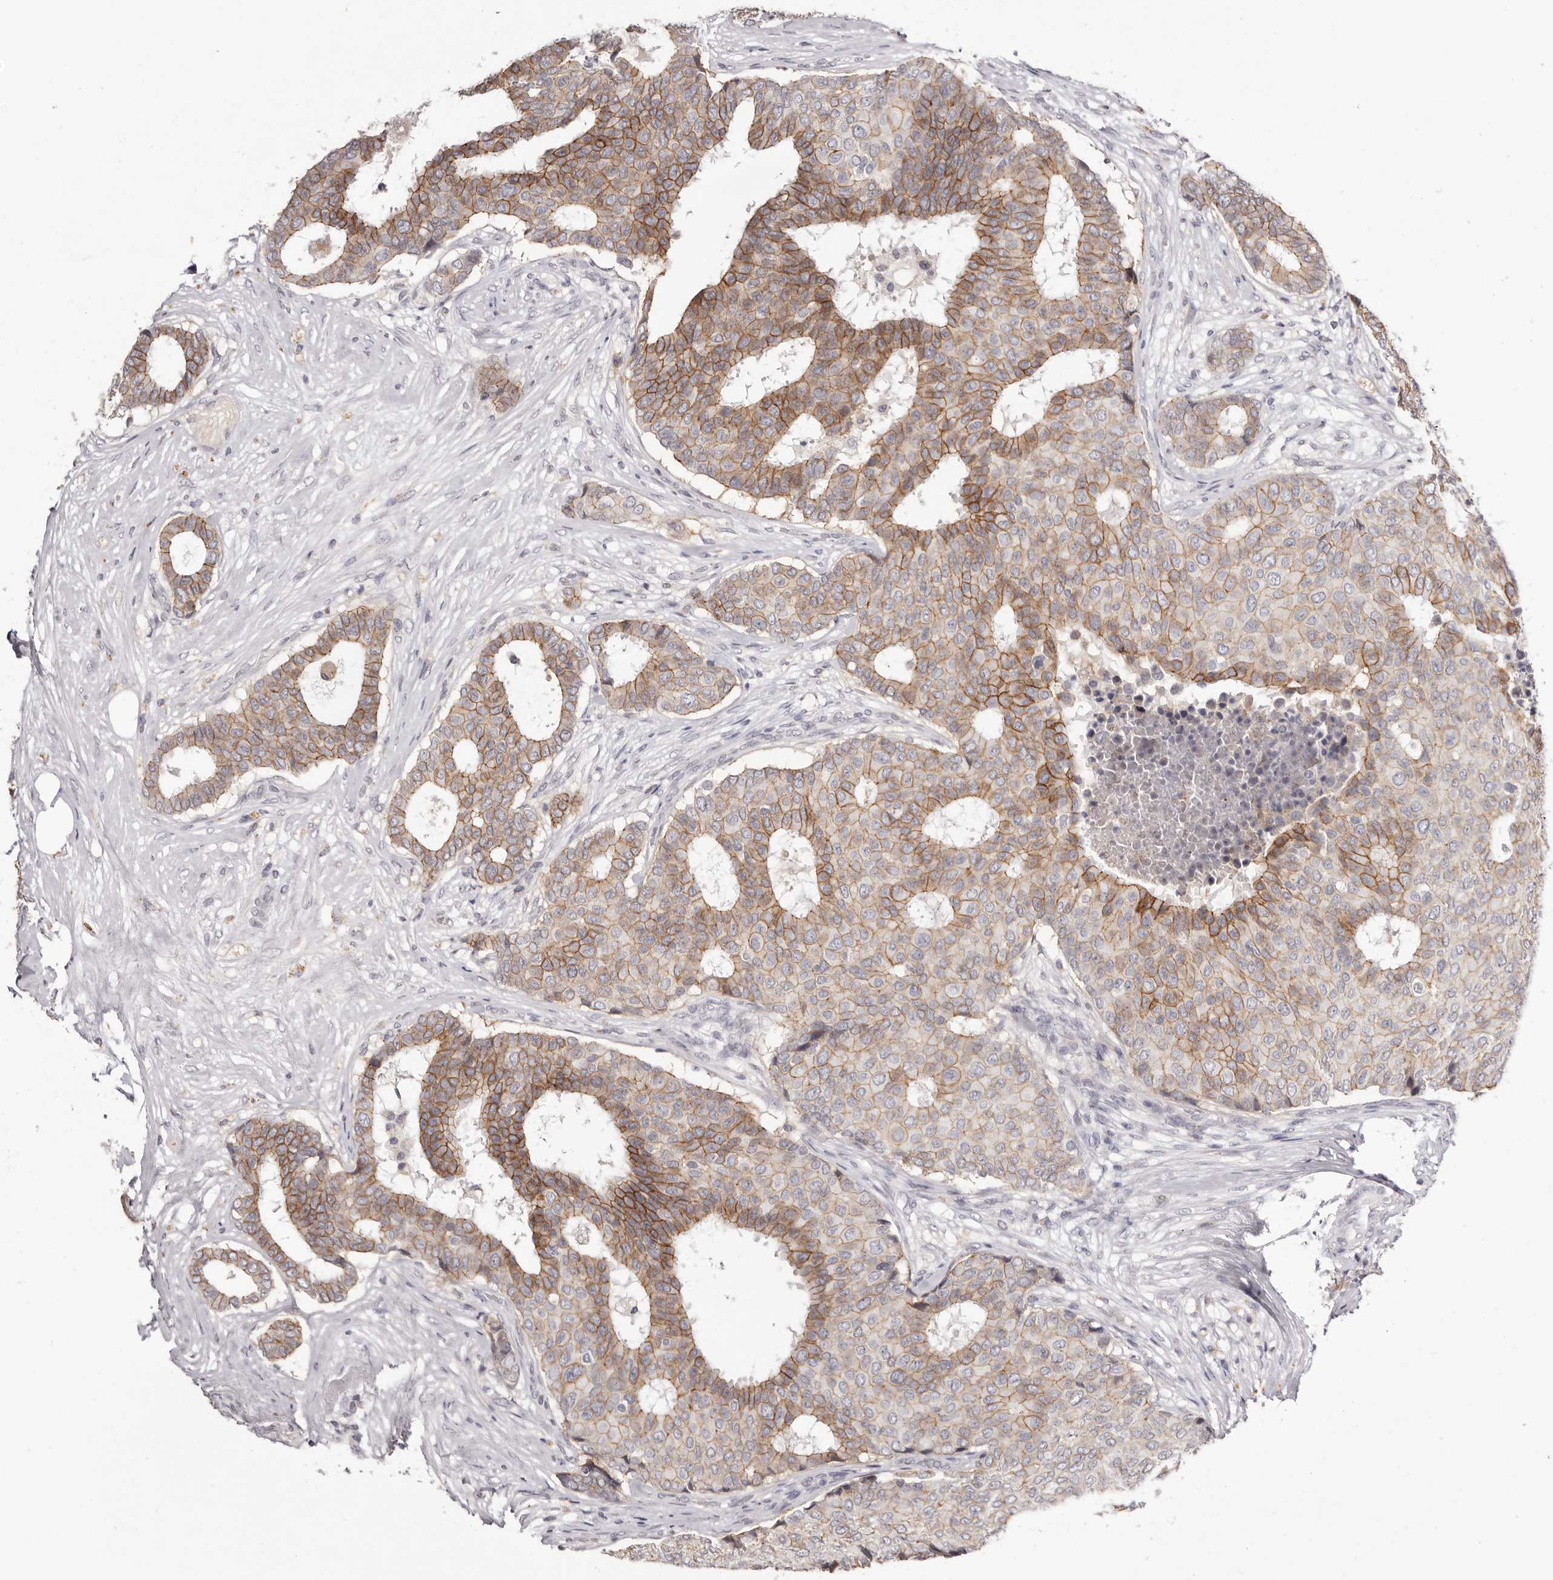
{"staining": {"intensity": "moderate", "quantity": ">75%", "location": "cytoplasmic/membranous"}, "tissue": "breast cancer", "cell_type": "Tumor cells", "image_type": "cancer", "snomed": [{"axis": "morphology", "description": "Duct carcinoma"}, {"axis": "topography", "description": "Breast"}], "caption": "Breast intraductal carcinoma stained for a protein (brown) exhibits moderate cytoplasmic/membranous positive positivity in approximately >75% of tumor cells.", "gene": "PCDHB6", "patient": {"sex": "female", "age": 75}}